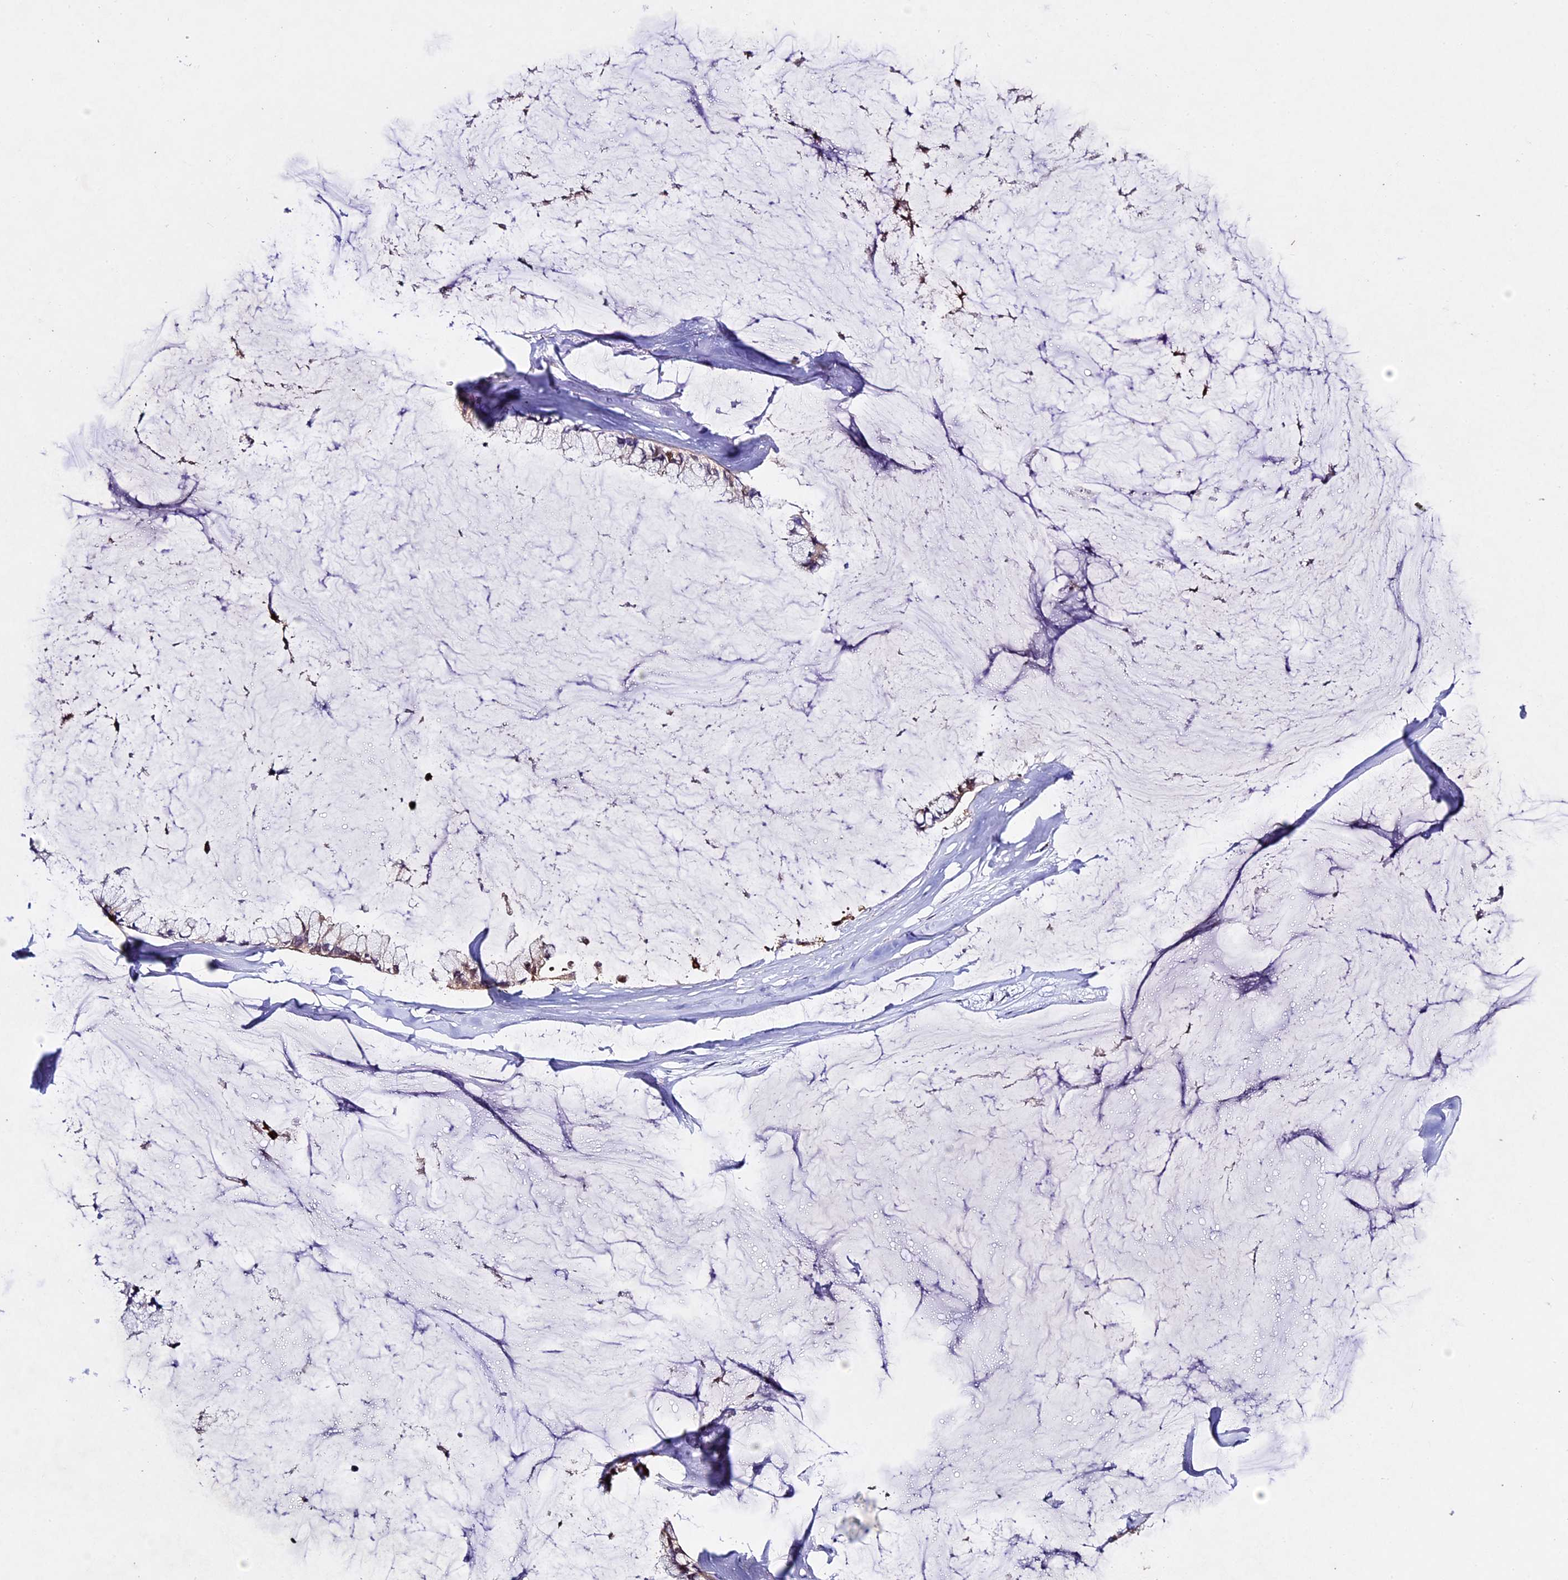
{"staining": {"intensity": "moderate", "quantity": "25%-75%", "location": "cytoplasmic/membranous"}, "tissue": "ovarian cancer", "cell_type": "Tumor cells", "image_type": "cancer", "snomed": [{"axis": "morphology", "description": "Cystadenocarcinoma, mucinous, NOS"}, {"axis": "topography", "description": "Ovary"}], "caption": "Protein expression analysis of human ovarian cancer reveals moderate cytoplasmic/membranous expression in approximately 25%-75% of tumor cells. (DAB (3,3'-diaminobenzidine) IHC, brown staining for protein, blue staining for nuclei).", "gene": "TGDS", "patient": {"sex": "female", "age": 39}}